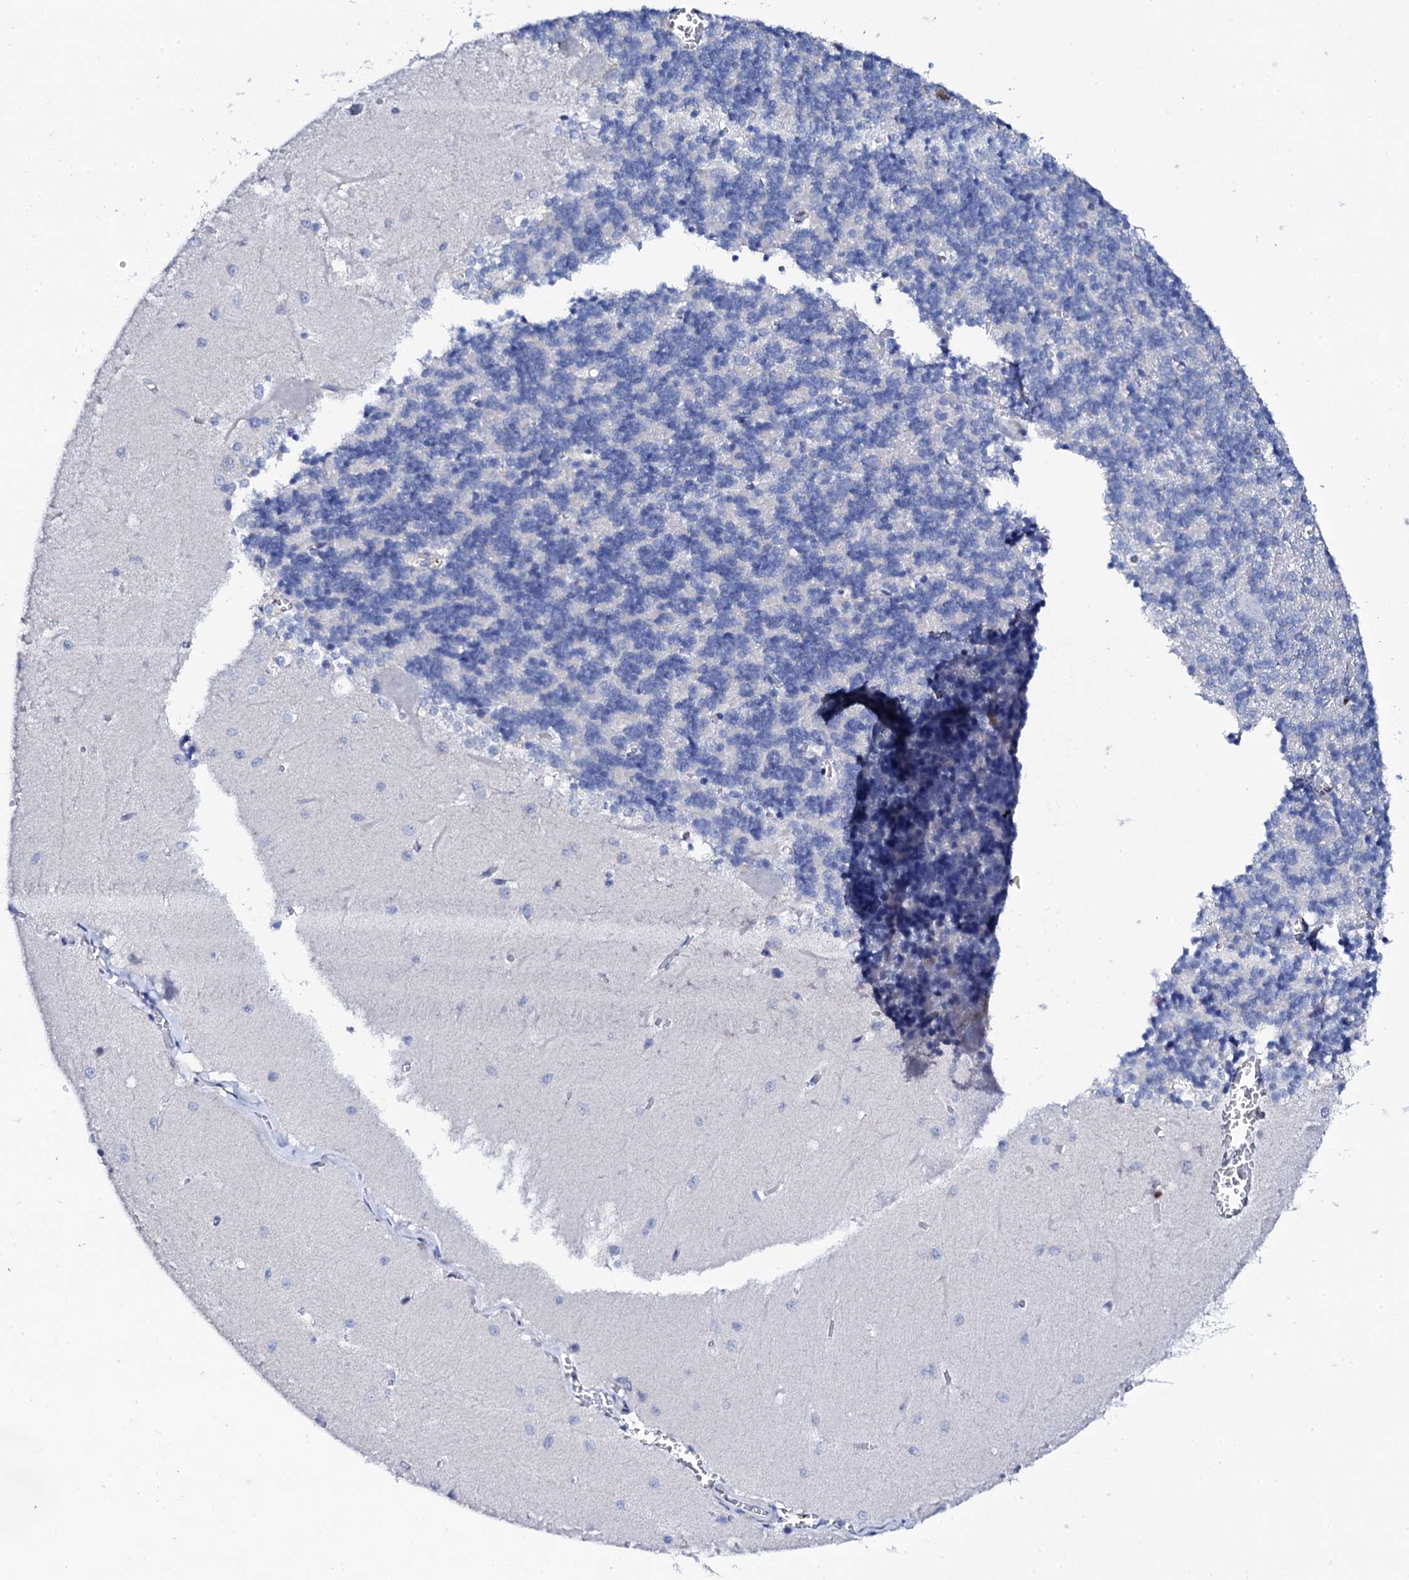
{"staining": {"intensity": "negative", "quantity": "none", "location": "none"}, "tissue": "cerebellum", "cell_type": "Cells in granular layer", "image_type": "normal", "snomed": [{"axis": "morphology", "description": "Normal tissue, NOS"}, {"axis": "topography", "description": "Cerebellum"}], "caption": "DAB immunohistochemical staining of unremarkable cerebellum shows no significant expression in cells in granular layer.", "gene": "NUDT13", "patient": {"sex": "male", "age": 37}}